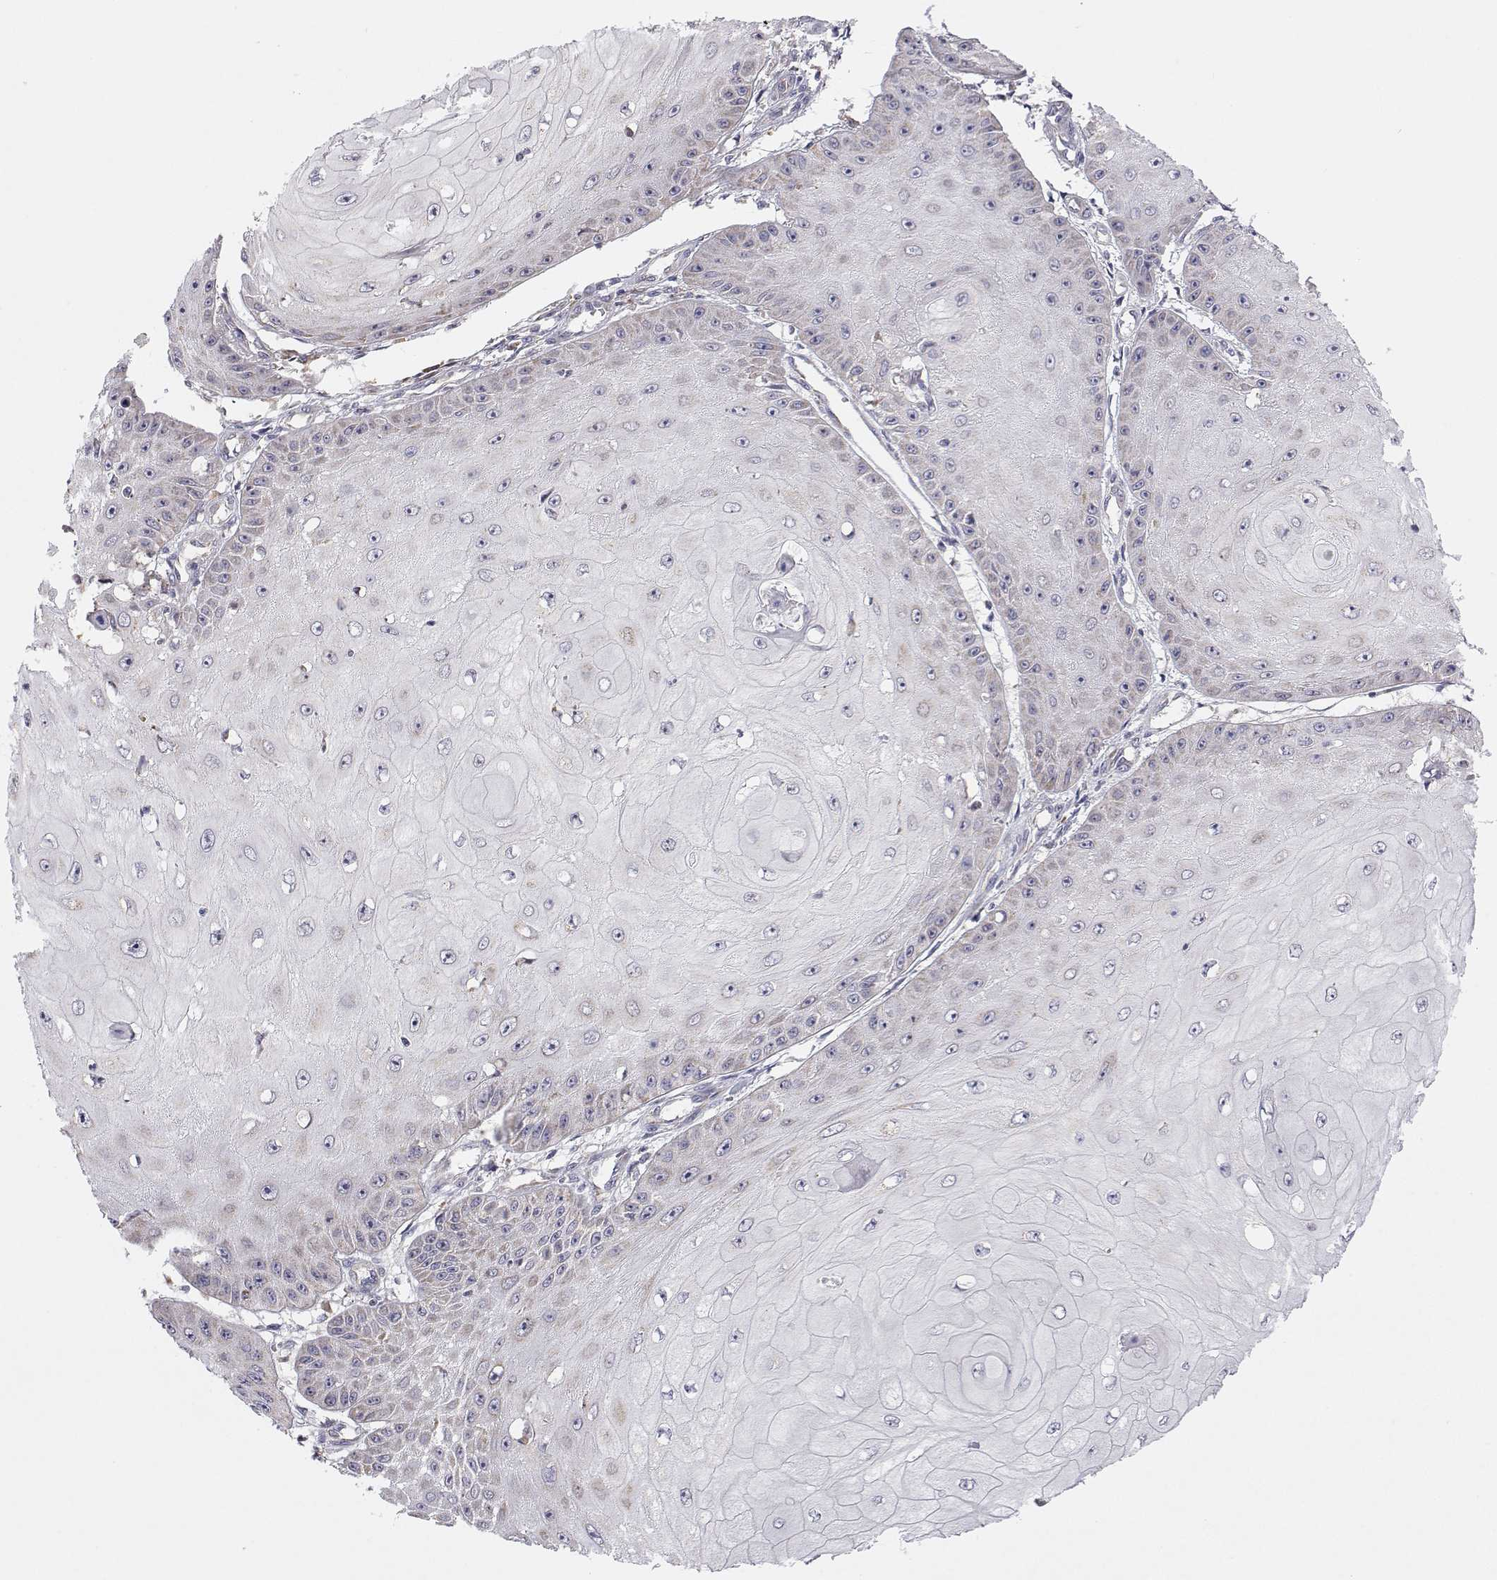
{"staining": {"intensity": "weak", "quantity": "<25%", "location": "cytoplasmic/membranous,nuclear"}, "tissue": "skin cancer", "cell_type": "Tumor cells", "image_type": "cancer", "snomed": [{"axis": "morphology", "description": "Squamous cell carcinoma, NOS"}, {"axis": "topography", "description": "Skin"}], "caption": "The photomicrograph shows no staining of tumor cells in skin cancer.", "gene": "MRPL3", "patient": {"sex": "male", "age": 70}}